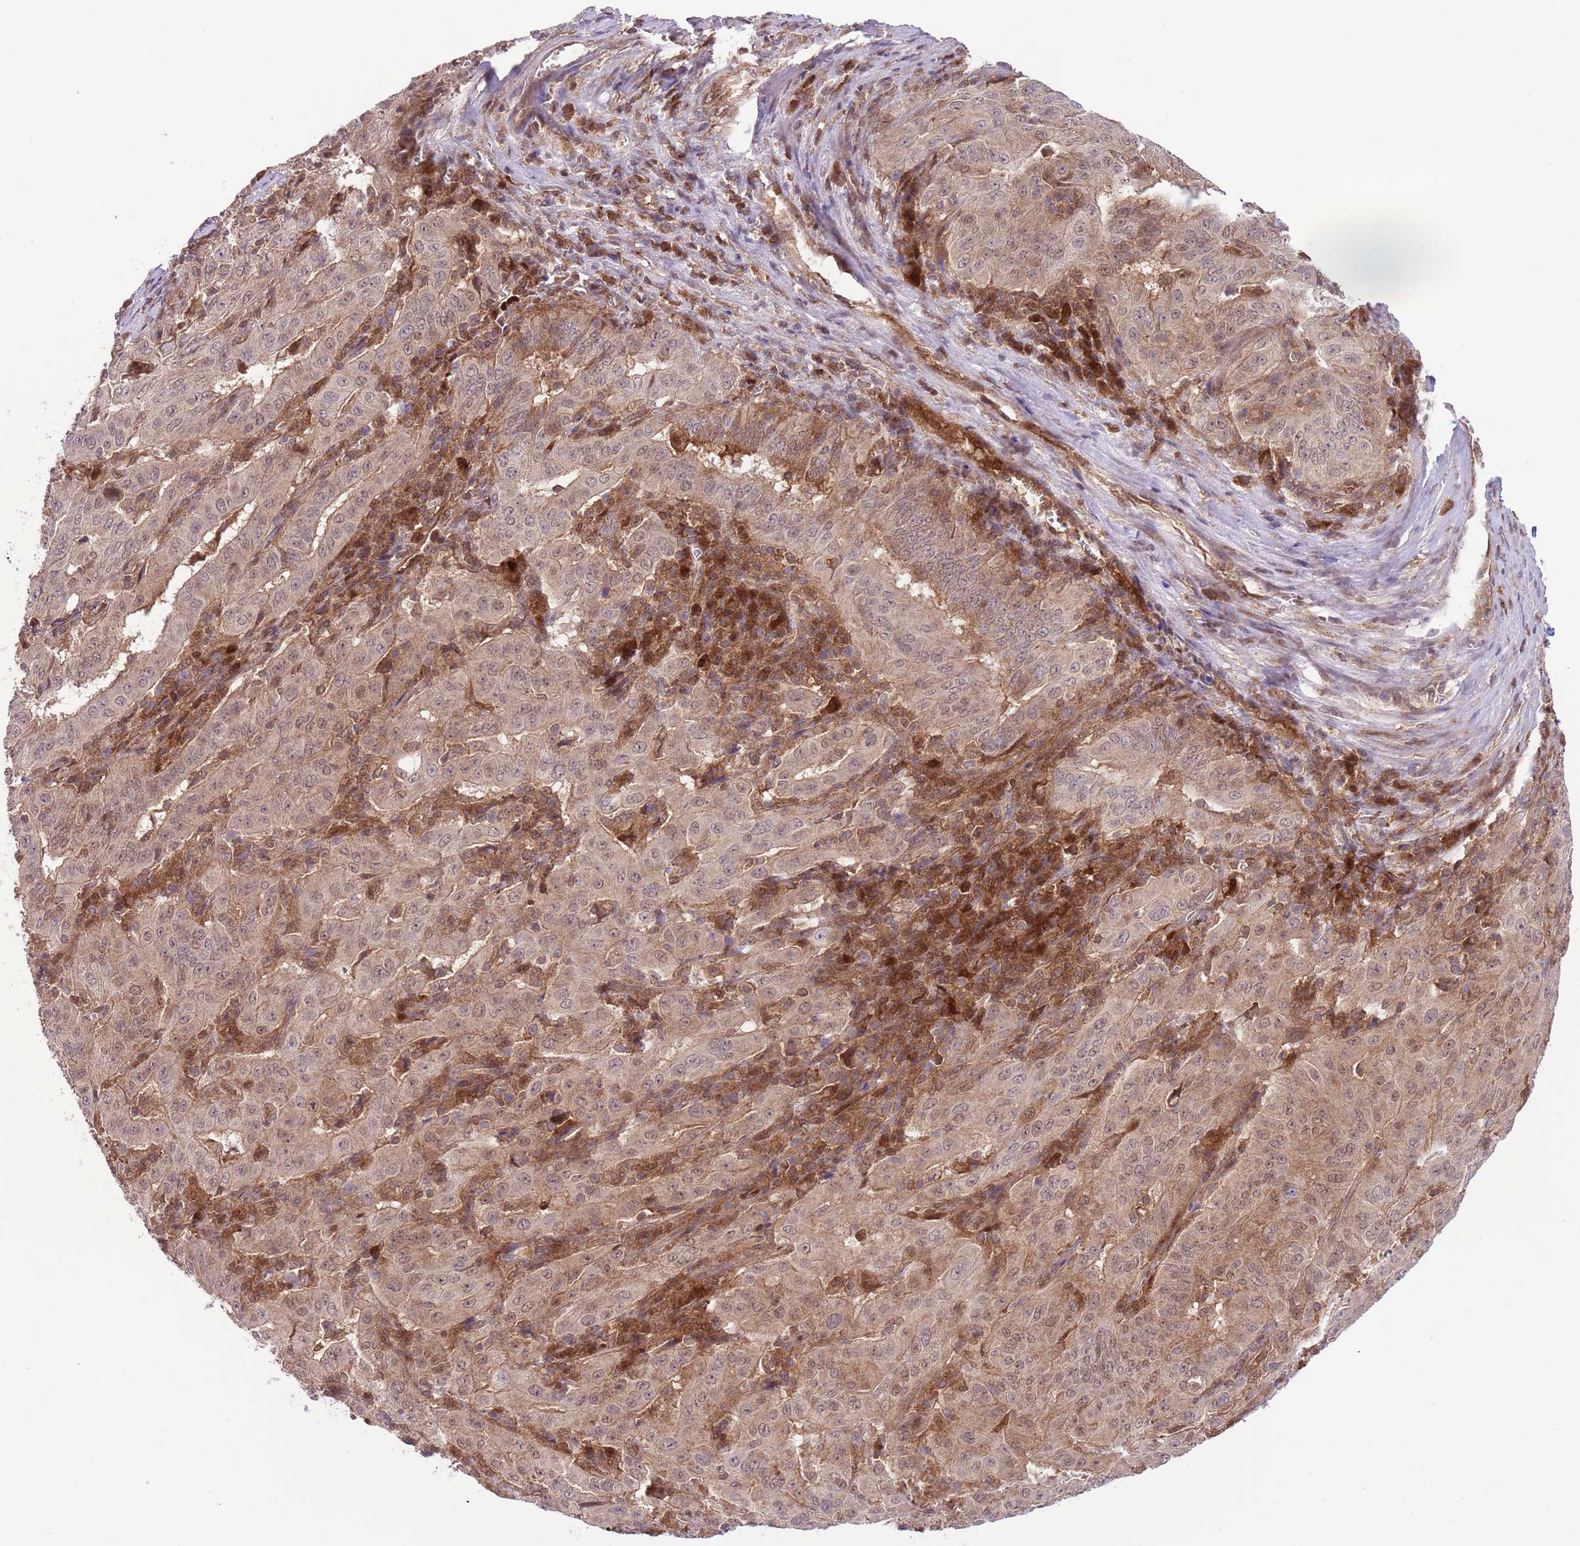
{"staining": {"intensity": "weak", "quantity": ">75%", "location": "cytoplasmic/membranous,nuclear"}, "tissue": "pancreatic cancer", "cell_type": "Tumor cells", "image_type": "cancer", "snomed": [{"axis": "morphology", "description": "Adenocarcinoma, NOS"}, {"axis": "topography", "description": "Pancreas"}], "caption": "Human pancreatic adenocarcinoma stained with a protein marker reveals weak staining in tumor cells.", "gene": "HDHD2", "patient": {"sex": "male", "age": 63}}